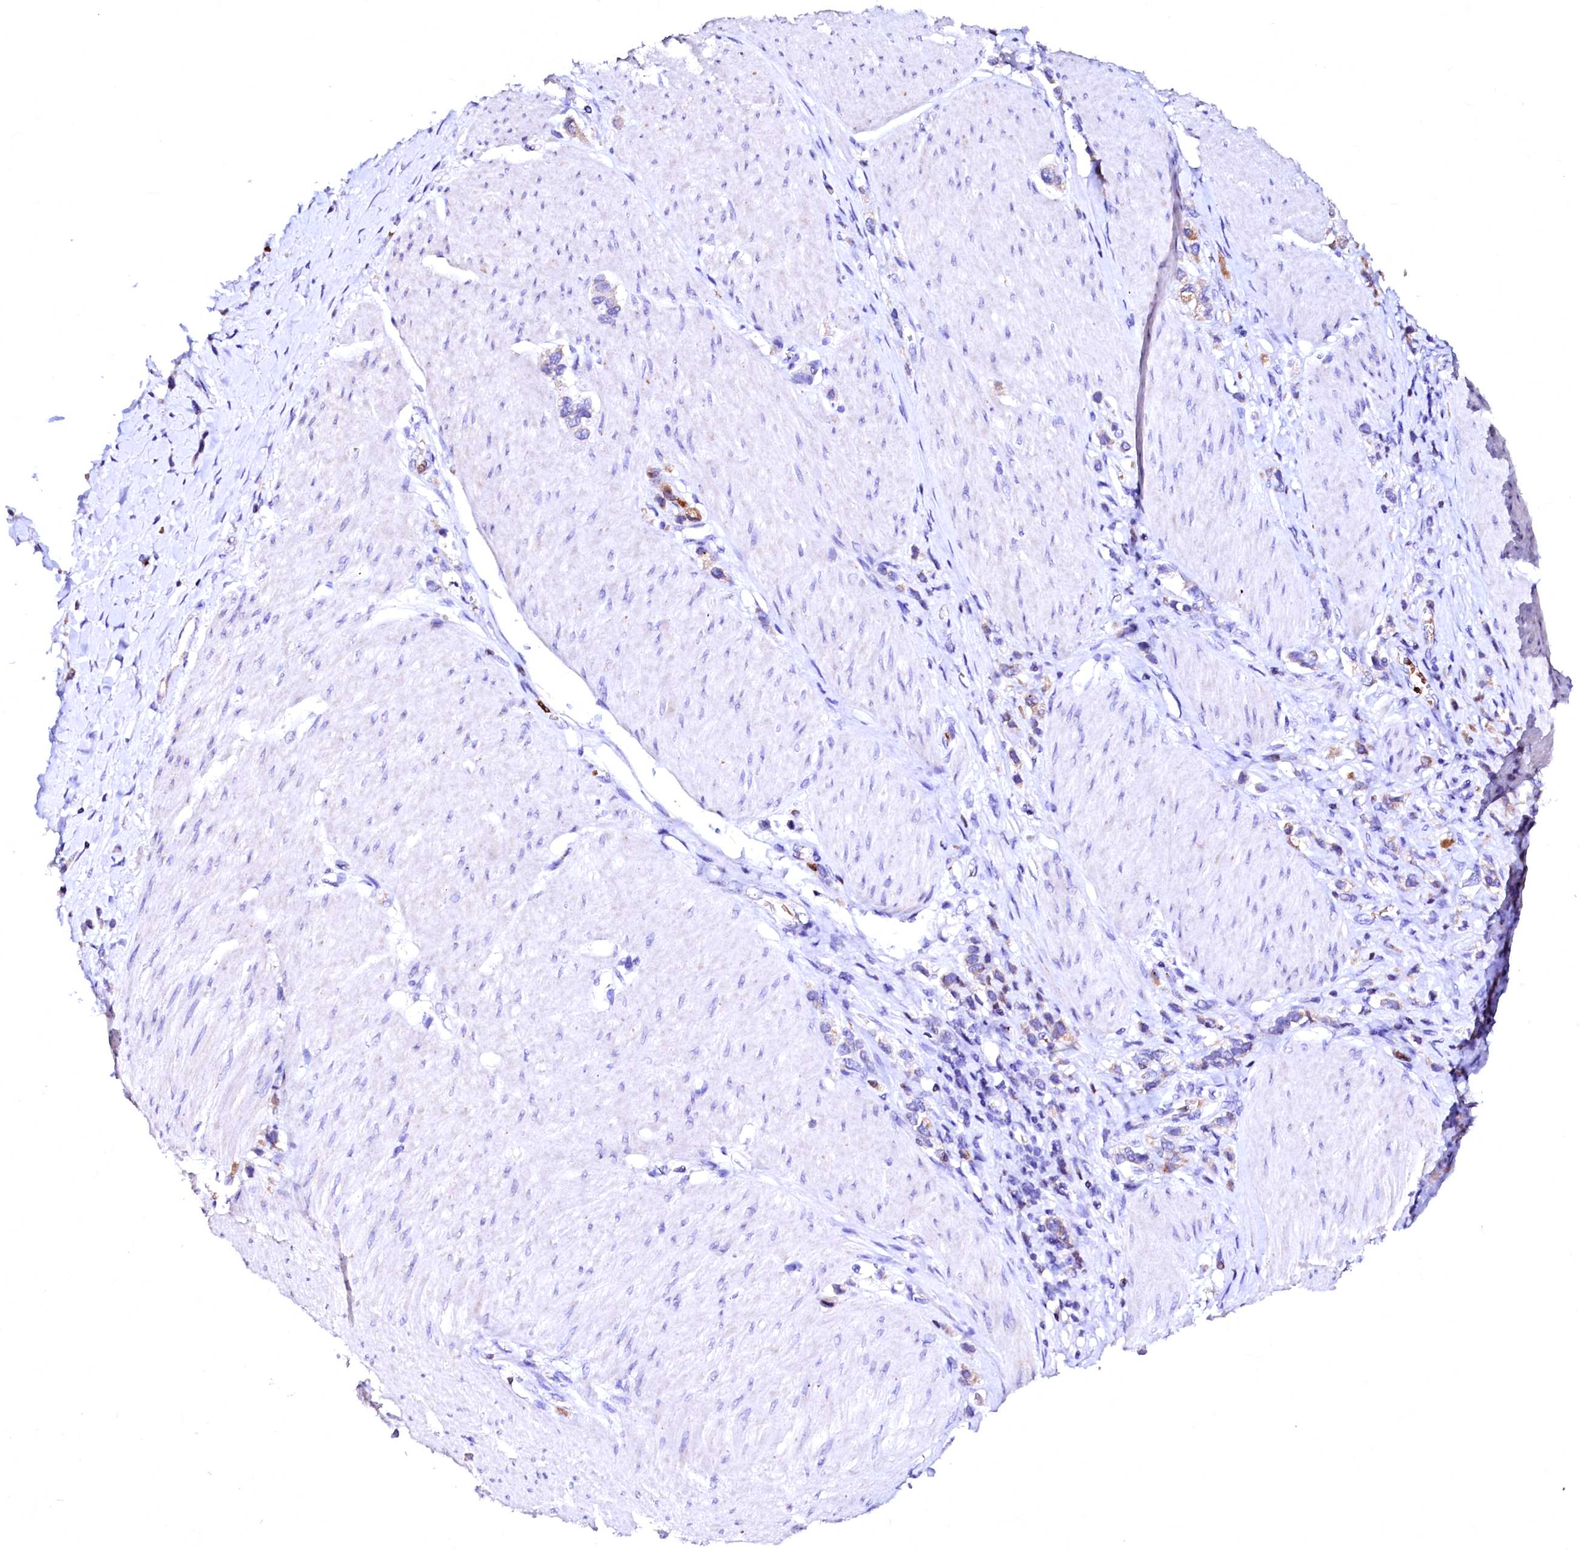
{"staining": {"intensity": "moderate", "quantity": "25%-75%", "location": "cytoplasmic/membranous"}, "tissue": "stomach cancer", "cell_type": "Tumor cells", "image_type": "cancer", "snomed": [{"axis": "morphology", "description": "Normal tissue, NOS"}, {"axis": "morphology", "description": "Adenocarcinoma, NOS"}, {"axis": "topography", "description": "Stomach, upper"}, {"axis": "topography", "description": "Stomach"}], "caption": "DAB (3,3'-diaminobenzidine) immunohistochemical staining of stomach adenocarcinoma shows moderate cytoplasmic/membranous protein staining in approximately 25%-75% of tumor cells.", "gene": "RAB27A", "patient": {"sex": "female", "age": 65}}